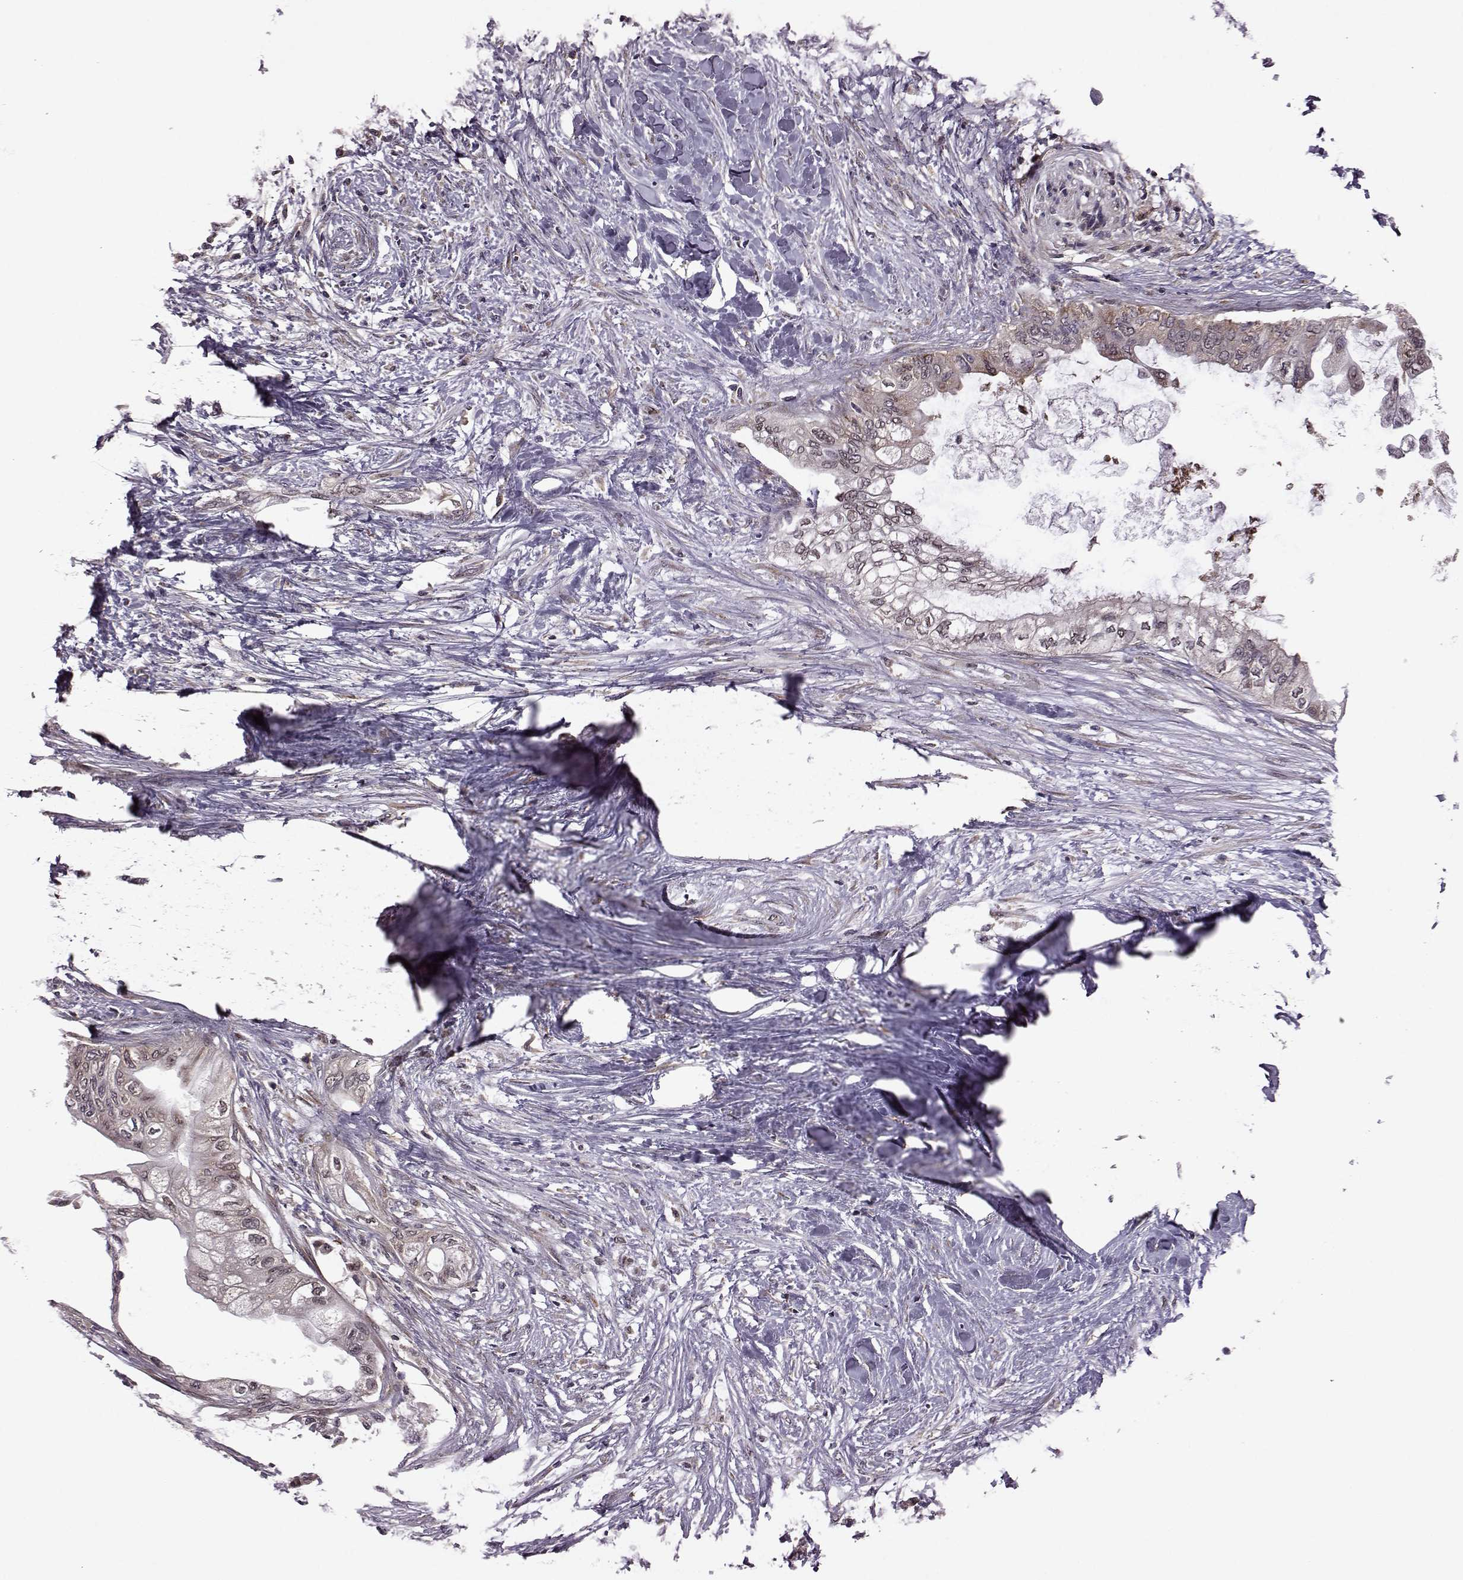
{"staining": {"intensity": "moderate", "quantity": "25%-75%", "location": "cytoplasmic/membranous"}, "tissue": "pancreatic cancer", "cell_type": "Tumor cells", "image_type": "cancer", "snomed": [{"axis": "morphology", "description": "Normal tissue, NOS"}, {"axis": "morphology", "description": "Adenocarcinoma, NOS"}, {"axis": "topography", "description": "Pancreas"}, {"axis": "topography", "description": "Duodenum"}], "caption": "Adenocarcinoma (pancreatic) tissue shows moderate cytoplasmic/membranous expression in about 25%-75% of tumor cells, visualized by immunohistochemistry.", "gene": "URI1", "patient": {"sex": "female", "age": 60}}